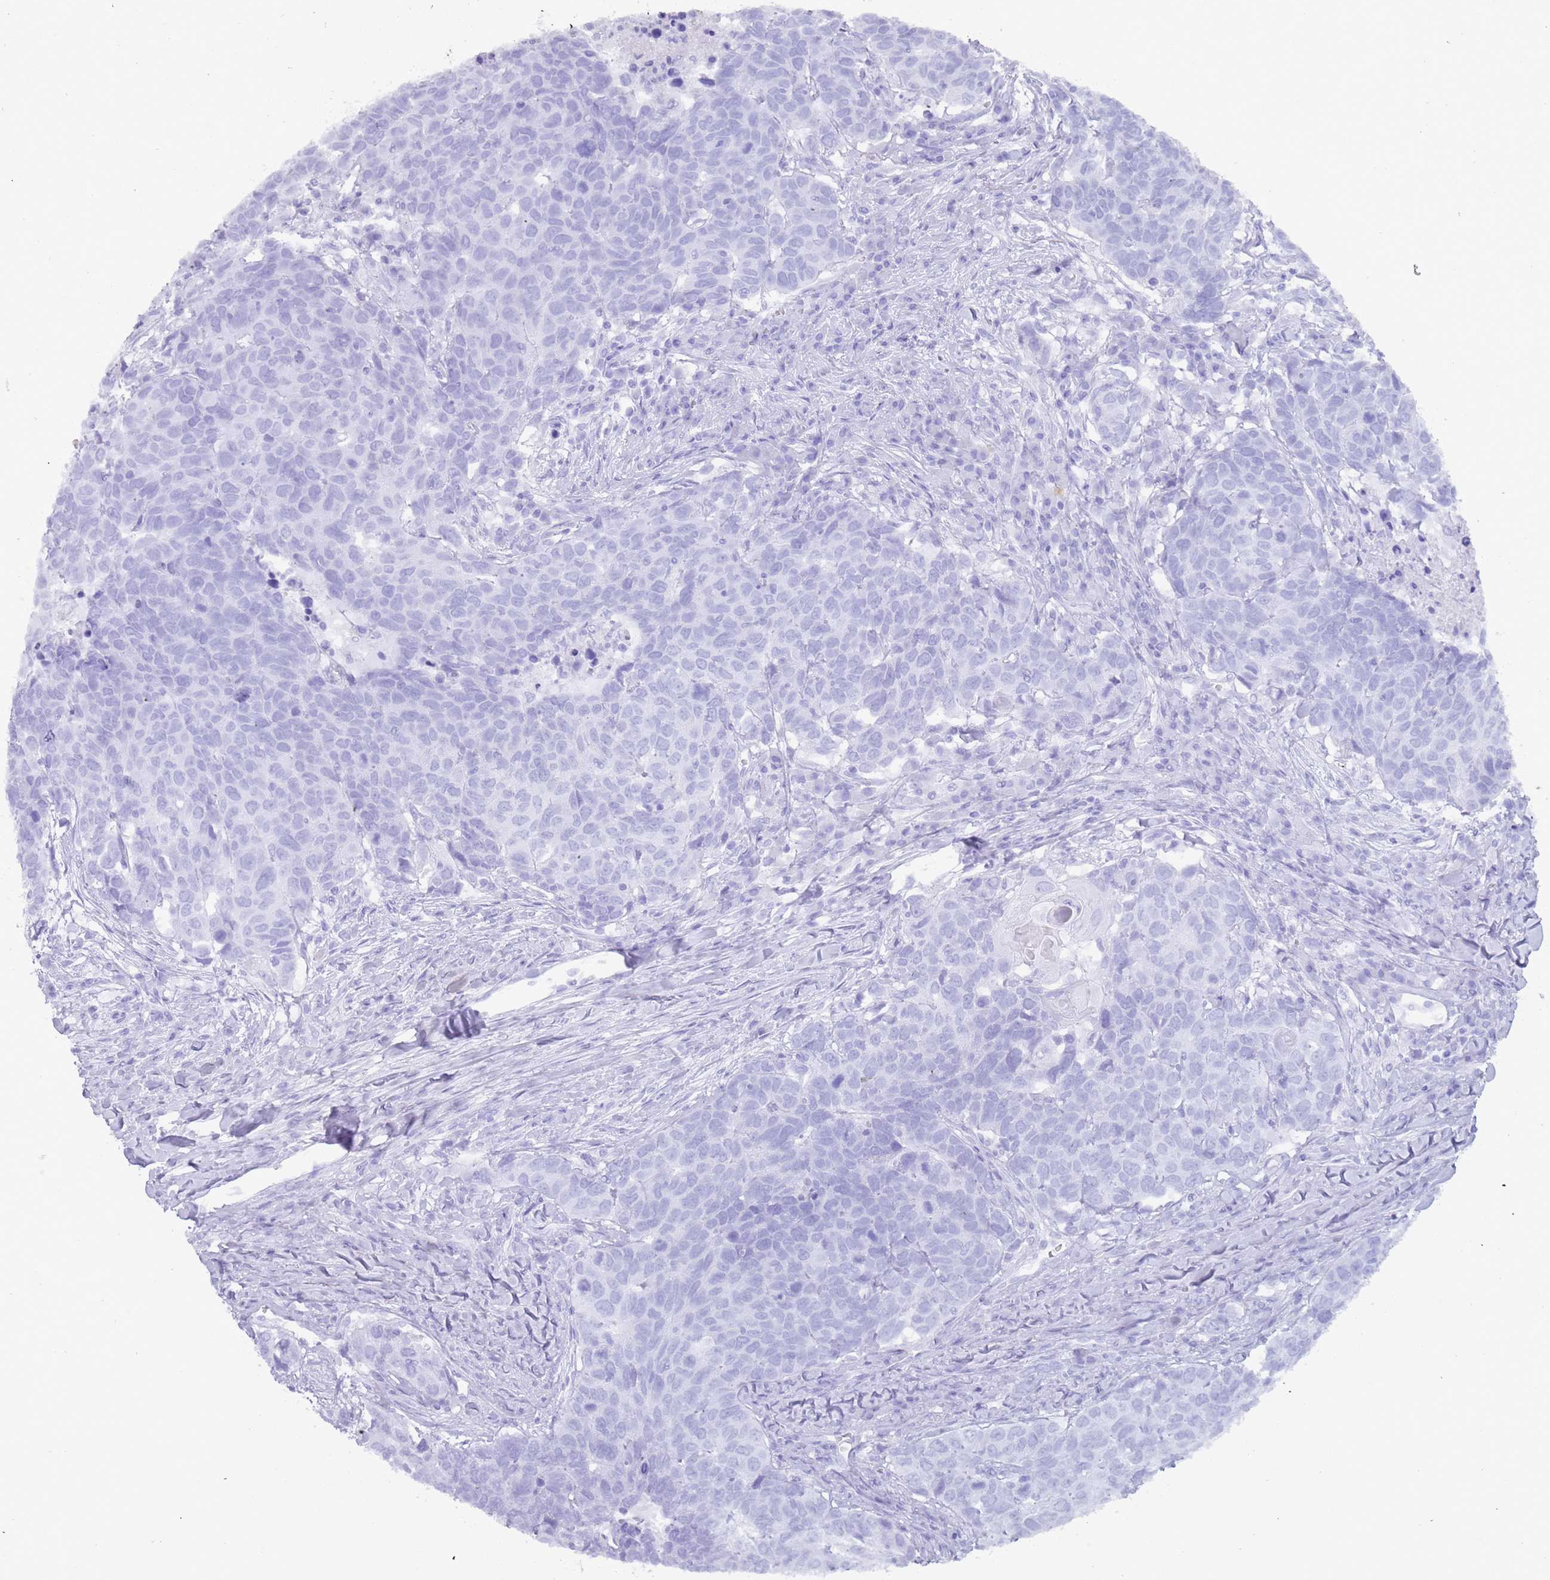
{"staining": {"intensity": "negative", "quantity": "none", "location": "none"}, "tissue": "head and neck cancer", "cell_type": "Tumor cells", "image_type": "cancer", "snomed": [{"axis": "morphology", "description": "Normal tissue, NOS"}, {"axis": "morphology", "description": "Squamous cell carcinoma, NOS"}, {"axis": "topography", "description": "Skeletal muscle"}, {"axis": "topography", "description": "Vascular tissue"}, {"axis": "topography", "description": "Peripheral nerve tissue"}, {"axis": "topography", "description": "Head-Neck"}], "caption": "Head and neck squamous cell carcinoma was stained to show a protein in brown. There is no significant expression in tumor cells.", "gene": "MYADML2", "patient": {"sex": "male", "age": 66}}